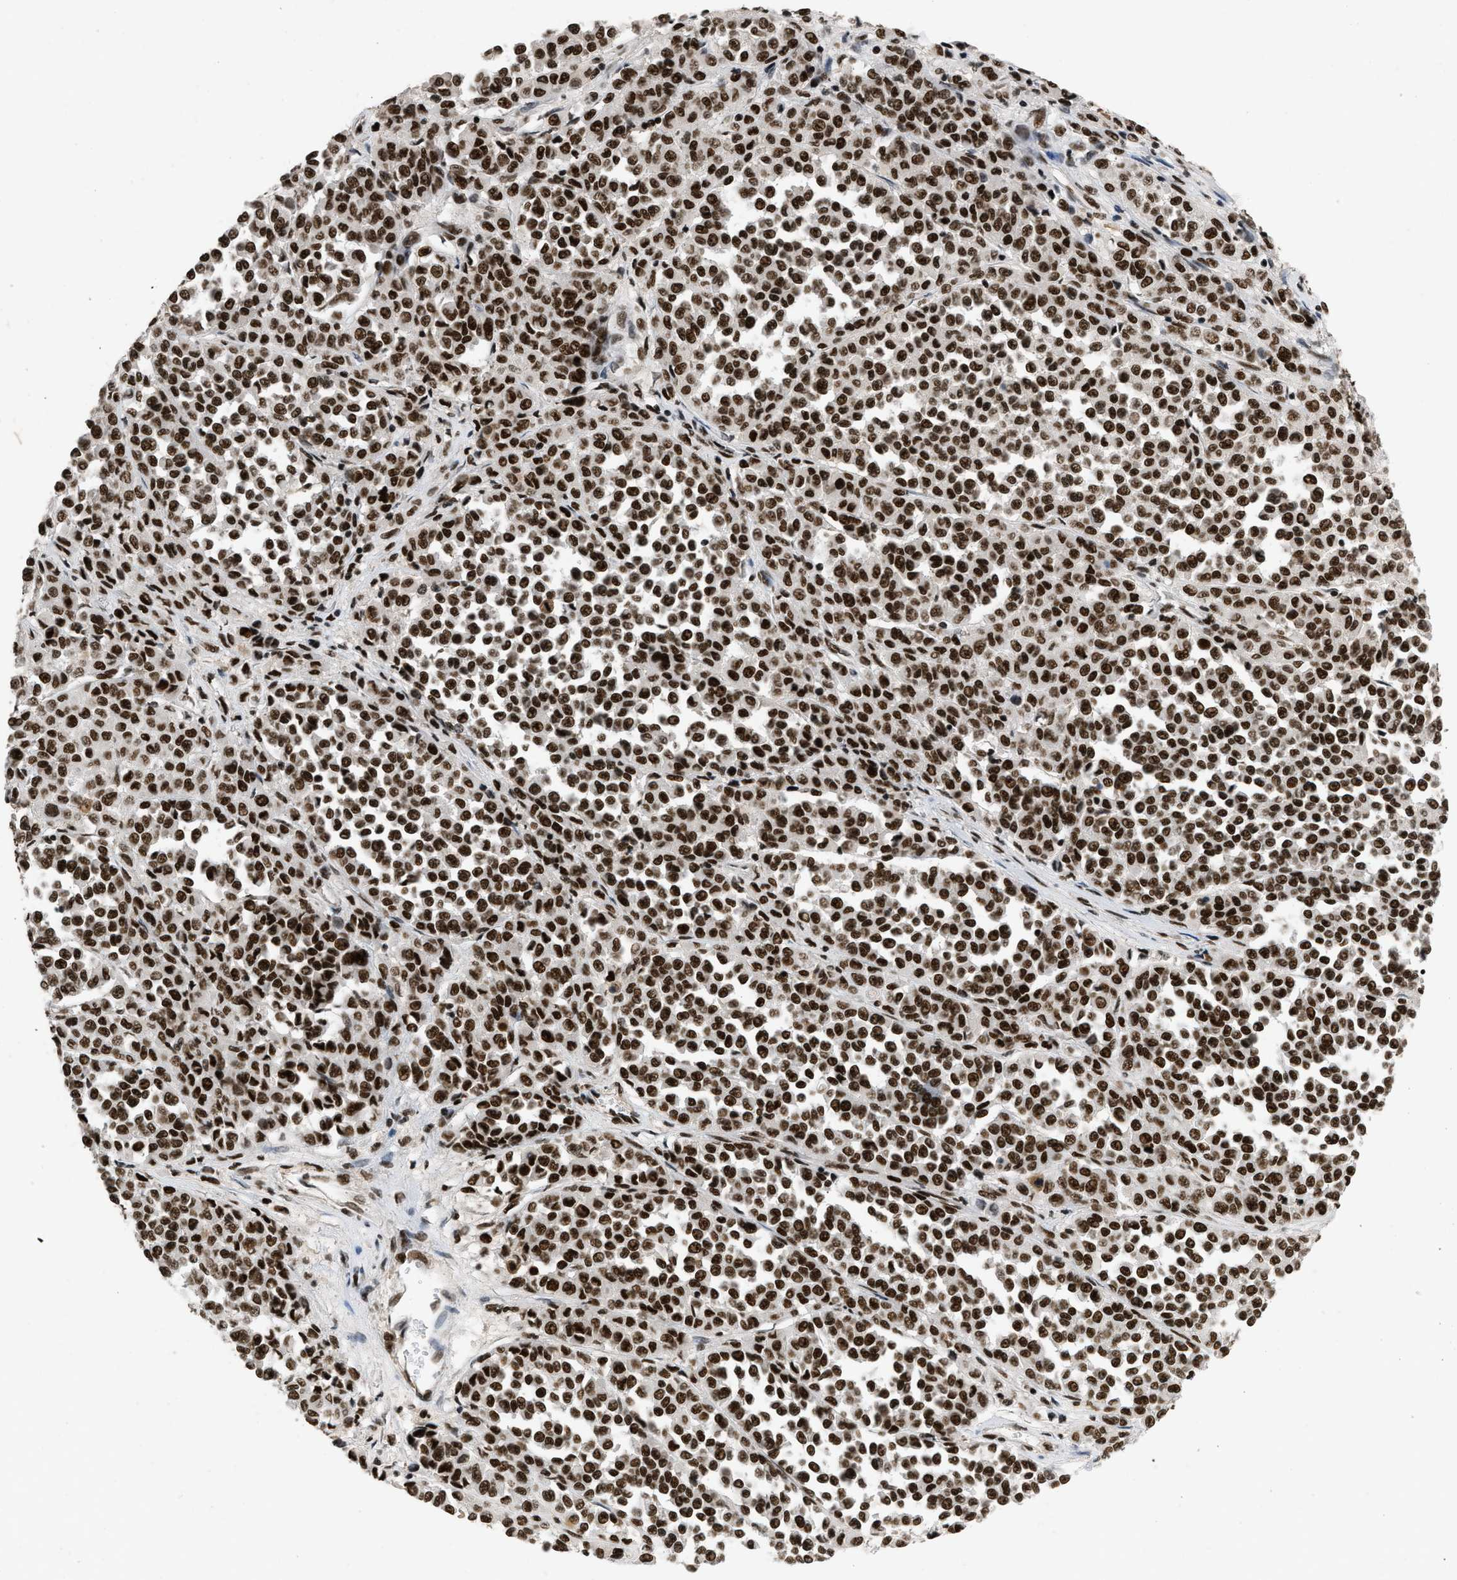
{"staining": {"intensity": "strong", "quantity": ">75%", "location": "nuclear"}, "tissue": "melanoma", "cell_type": "Tumor cells", "image_type": "cancer", "snomed": [{"axis": "morphology", "description": "Malignant melanoma, Metastatic site"}, {"axis": "topography", "description": "Pancreas"}], "caption": "This image reveals melanoma stained with IHC to label a protein in brown. The nuclear of tumor cells show strong positivity for the protein. Nuclei are counter-stained blue.", "gene": "SMARCB1", "patient": {"sex": "female", "age": 30}}